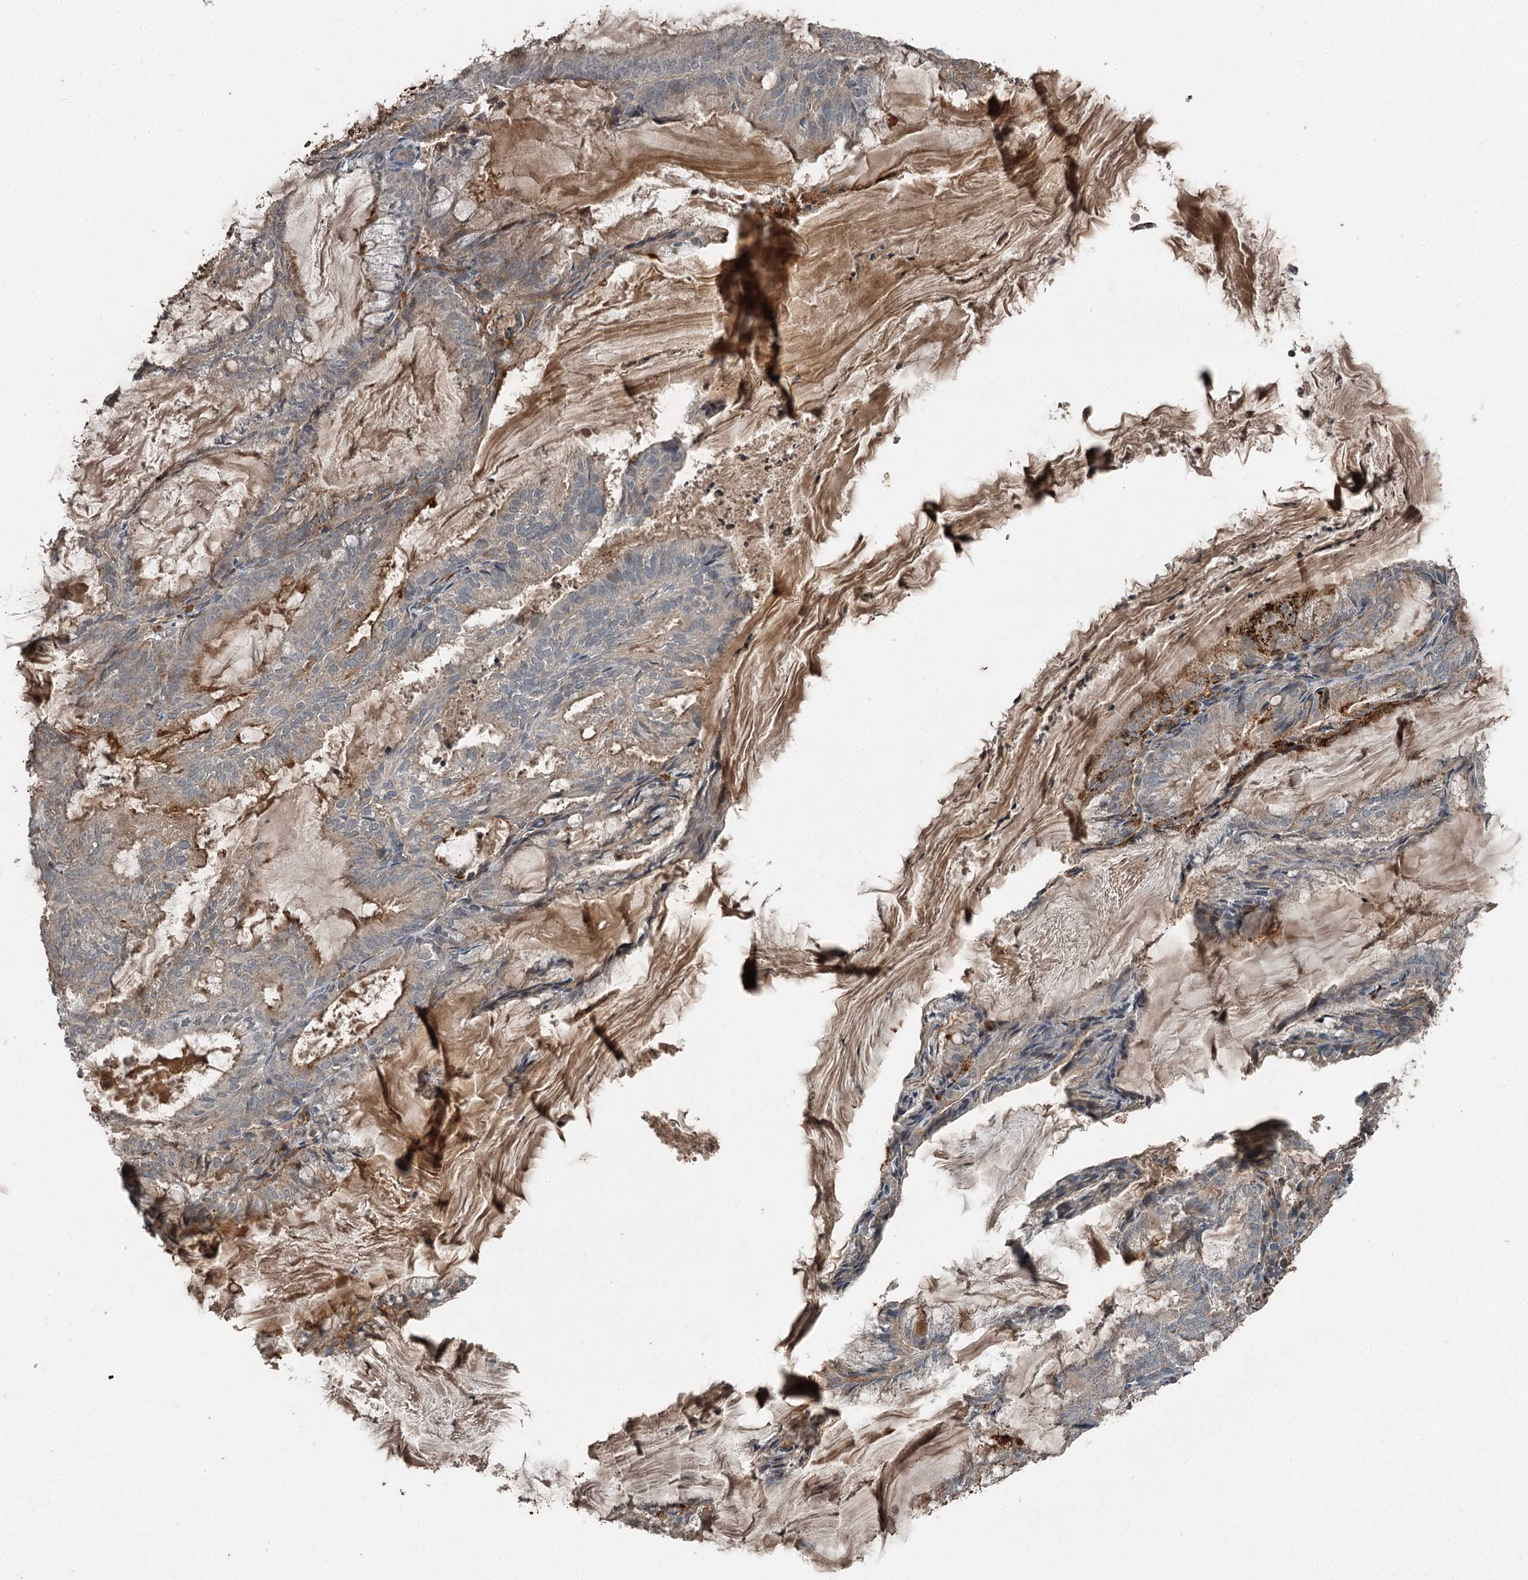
{"staining": {"intensity": "negative", "quantity": "none", "location": "none"}, "tissue": "endometrial cancer", "cell_type": "Tumor cells", "image_type": "cancer", "snomed": [{"axis": "morphology", "description": "Adenocarcinoma, NOS"}, {"axis": "topography", "description": "Endometrium"}], "caption": "Tumor cells are negative for brown protein staining in endometrial cancer (adenocarcinoma).", "gene": "SLC39A8", "patient": {"sex": "female", "age": 86}}